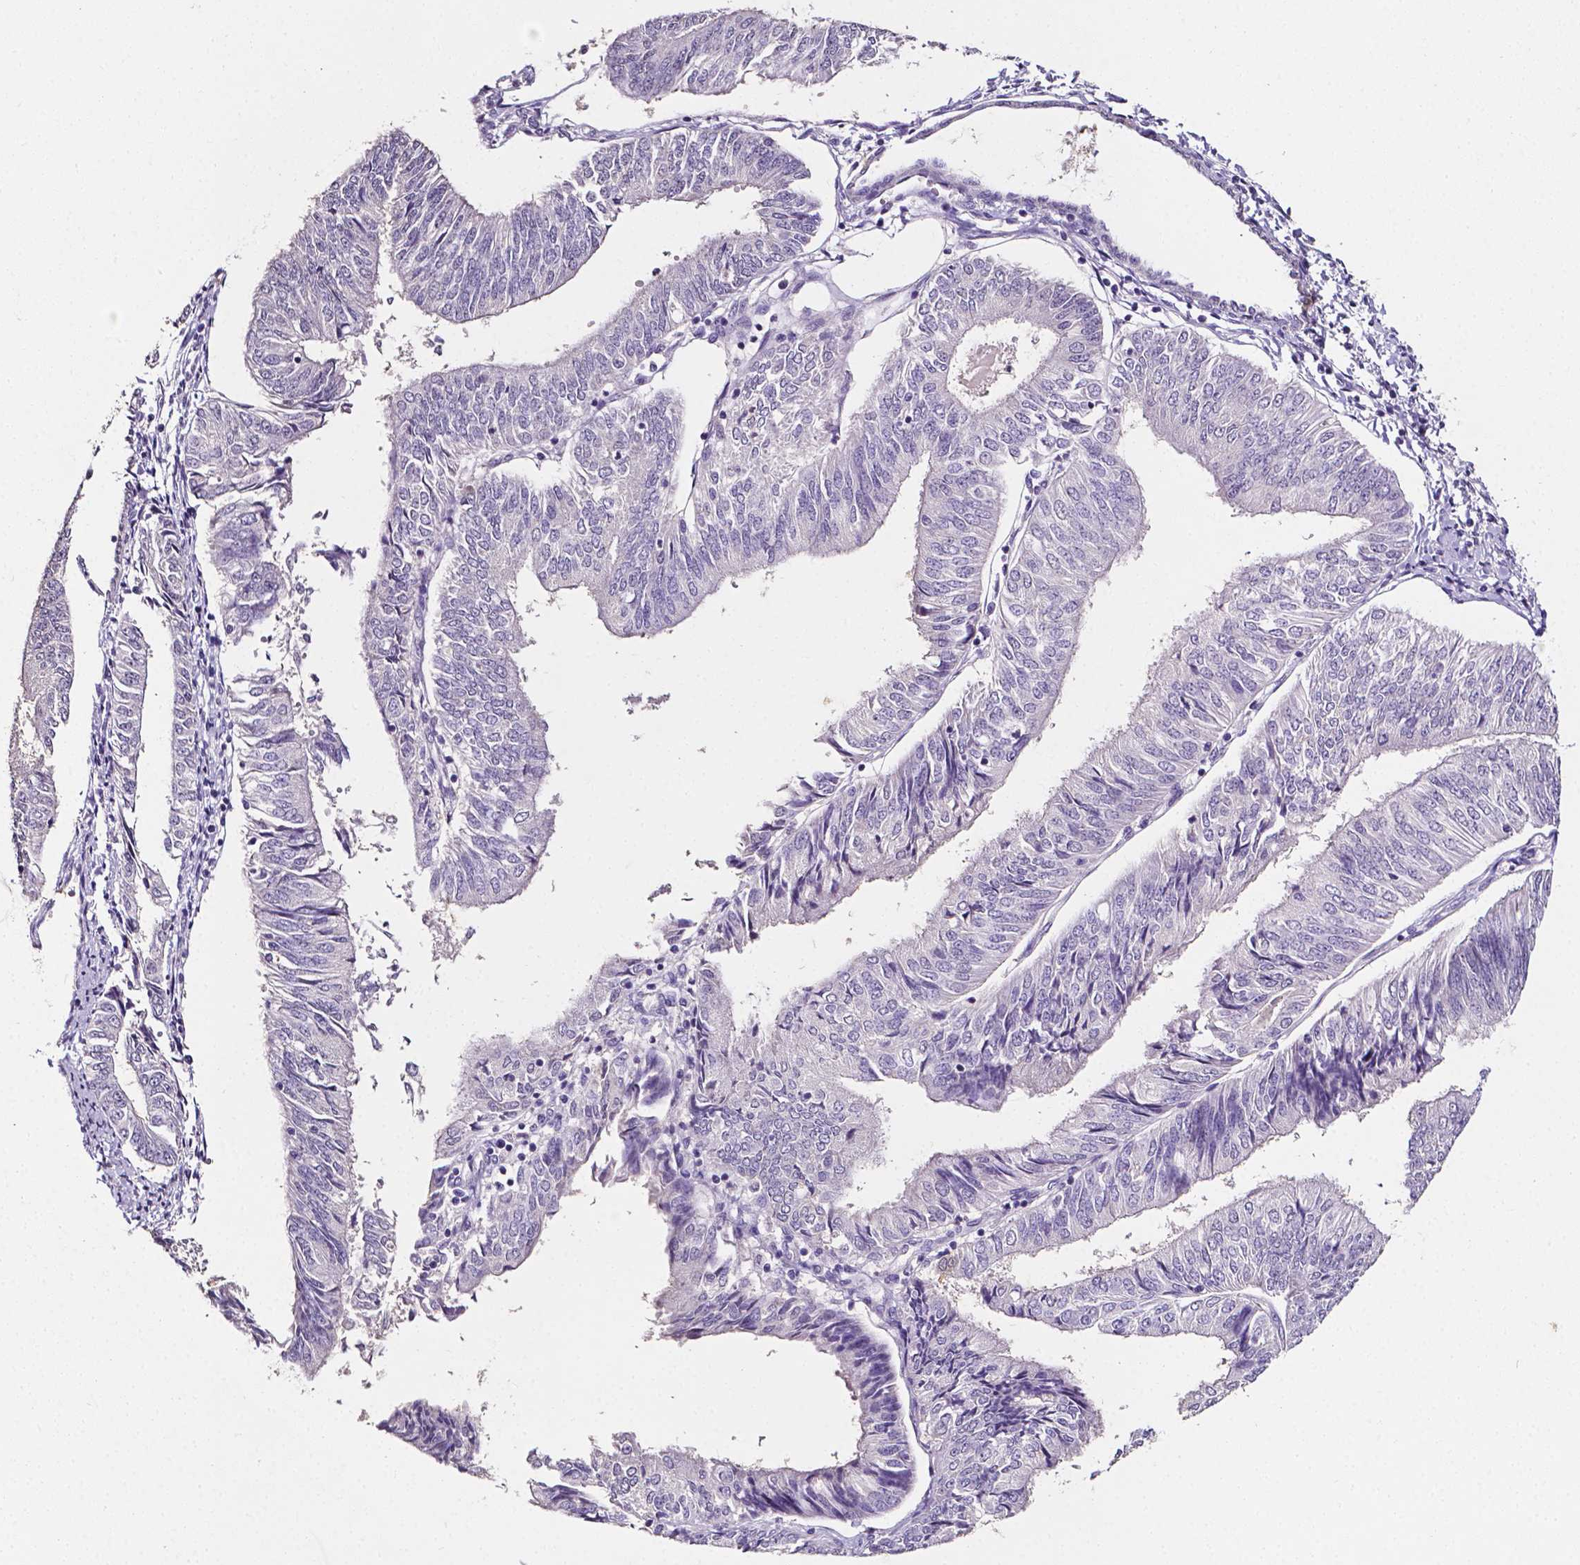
{"staining": {"intensity": "negative", "quantity": "none", "location": "none"}, "tissue": "endometrial cancer", "cell_type": "Tumor cells", "image_type": "cancer", "snomed": [{"axis": "morphology", "description": "Adenocarcinoma, NOS"}, {"axis": "topography", "description": "Endometrium"}], "caption": "Immunohistochemistry (IHC) micrograph of neoplastic tissue: human adenocarcinoma (endometrial) stained with DAB displays no significant protein staining in tumor cells.", "gene": "PSAT1", "patient": {"sex": "female", "age": 58}}